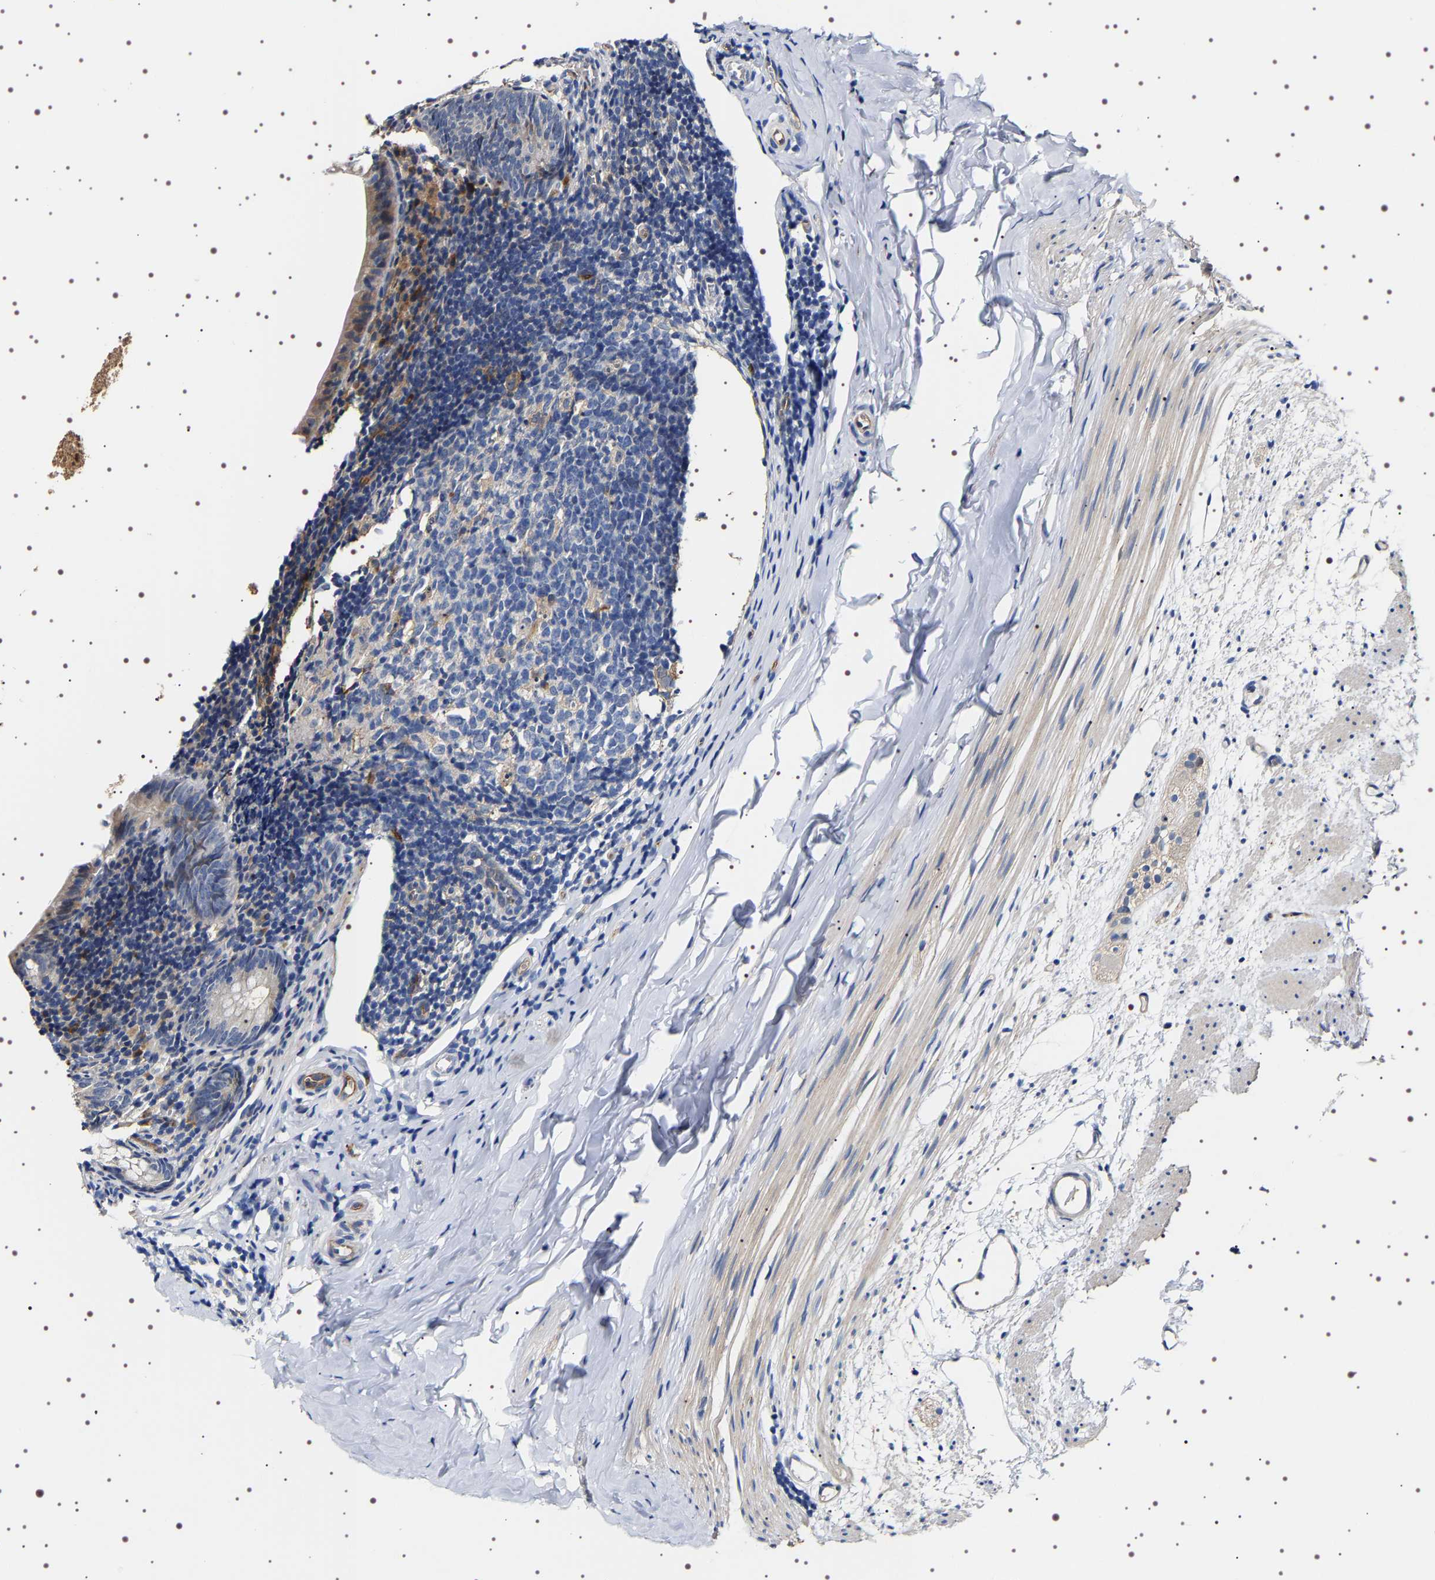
{"staining": {"intensity": "weak", "quantity": "<25%", "location": "cytoplasmic/membranous"}, "tissue": "appendix", "cell_type": "Glandular cells", "image_type": "normal", "snomed": [{"axis": "morphology", "description": "Normal tissue, NOS"}, {"axis": "topography", "description": "Appendix"}], "caption": "The micrograph shows no staining of glandular cells in unremarkable appendix. (DAB (3,3'-diaminobenzidine) IHC, high magnification).", "gene": "ALPL", "patient": {"sex": "female", "age": 10}}